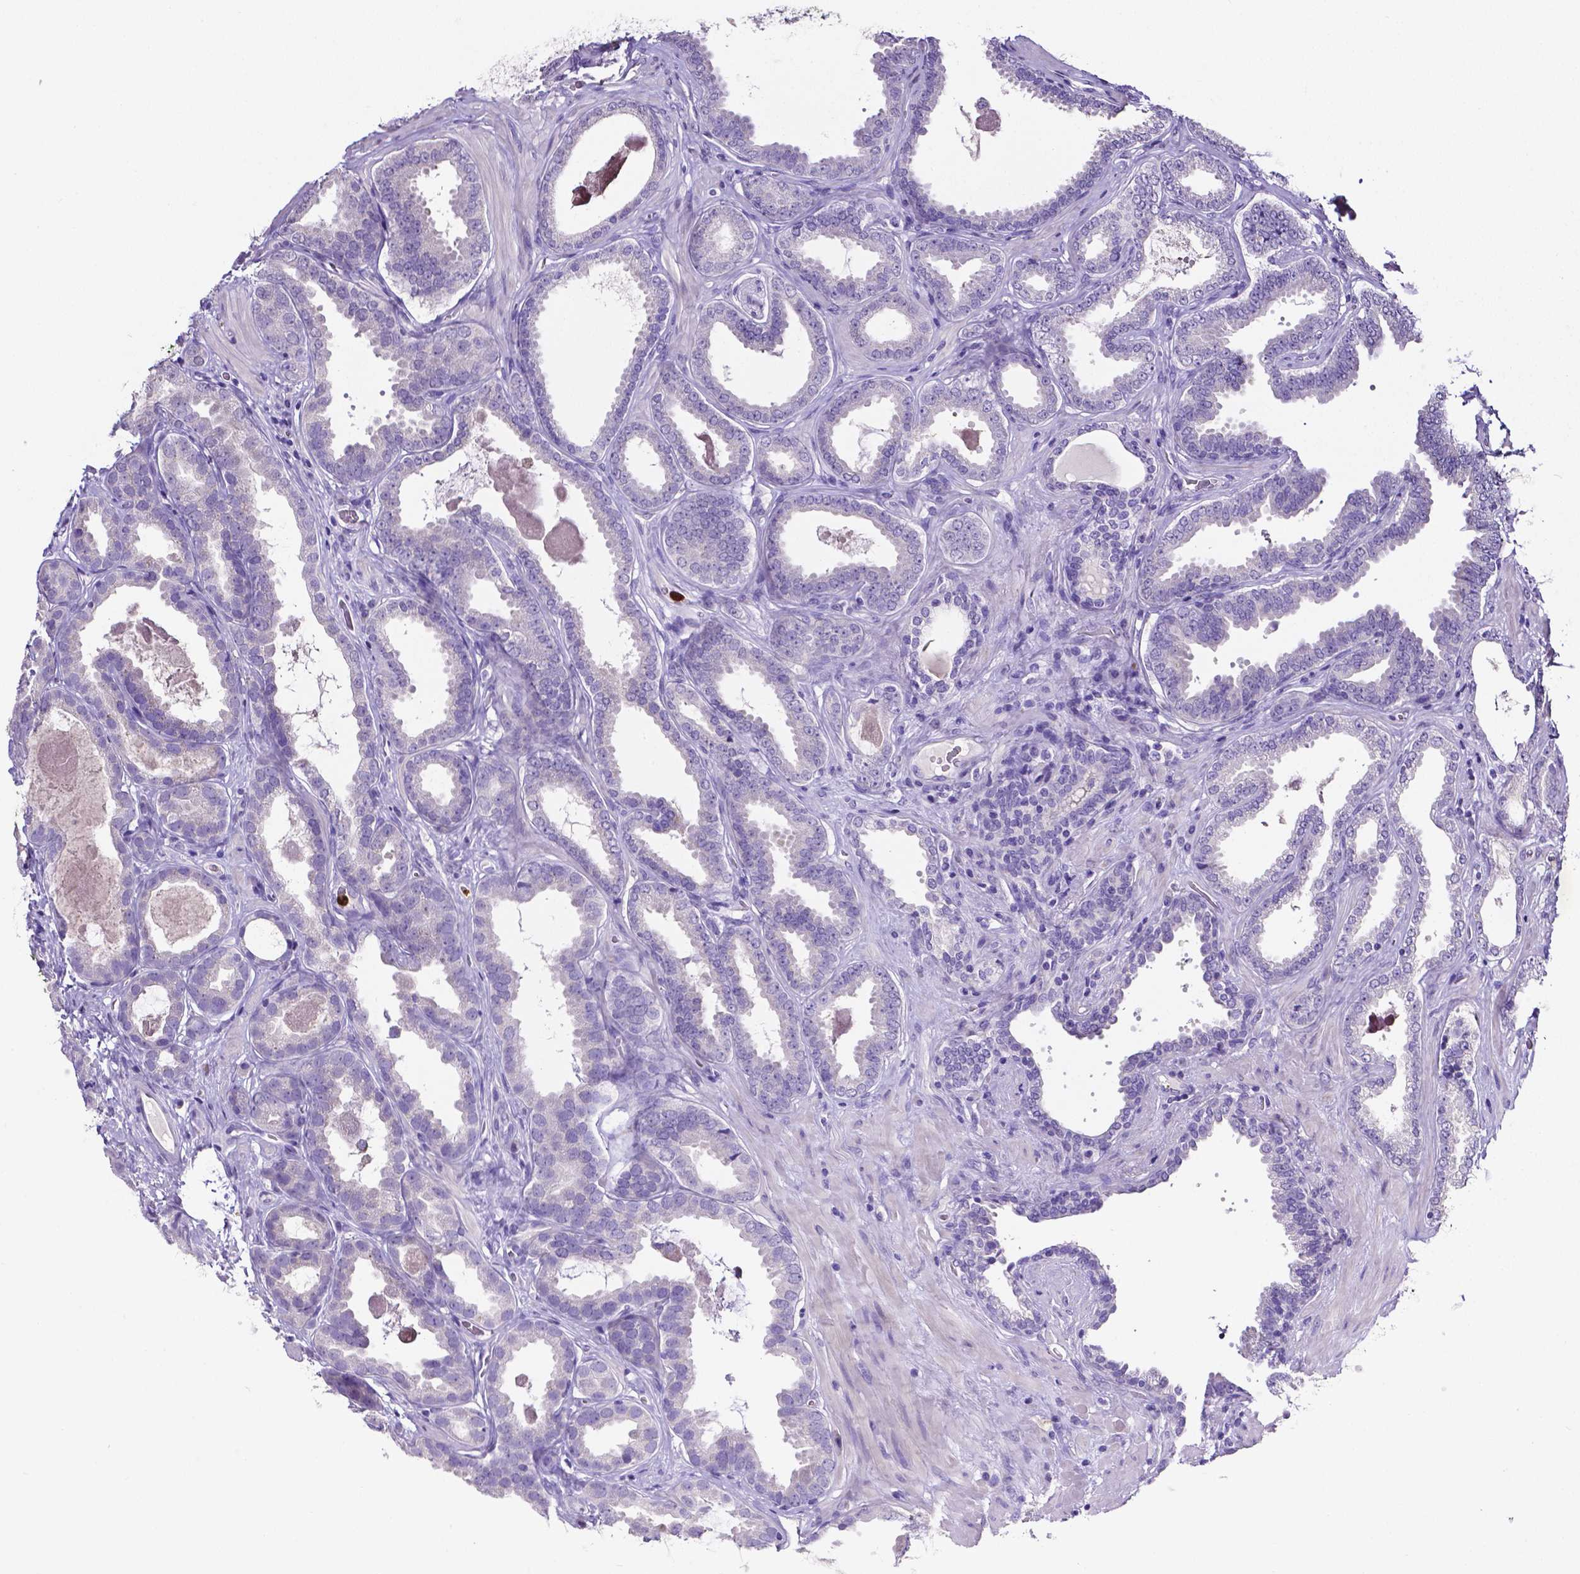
{"staining": {"intensity": "negative", "quantity": "none", "location": "none"}, "tissue": "prostate cancer", "cell_type": "Tumor cells", "image_type": "cancer", "snomed": [{"axis": "morphology", "description": "Adenocarcinoma, NOS"}, {"axis": "topography", "description": "Prostate"}], "caption": "The image reveals no significant positivity in tumor cells of adenocarcinoma (prostate).", "gene": "MMP9", "patient": {"sex": "male", "age": 64}}